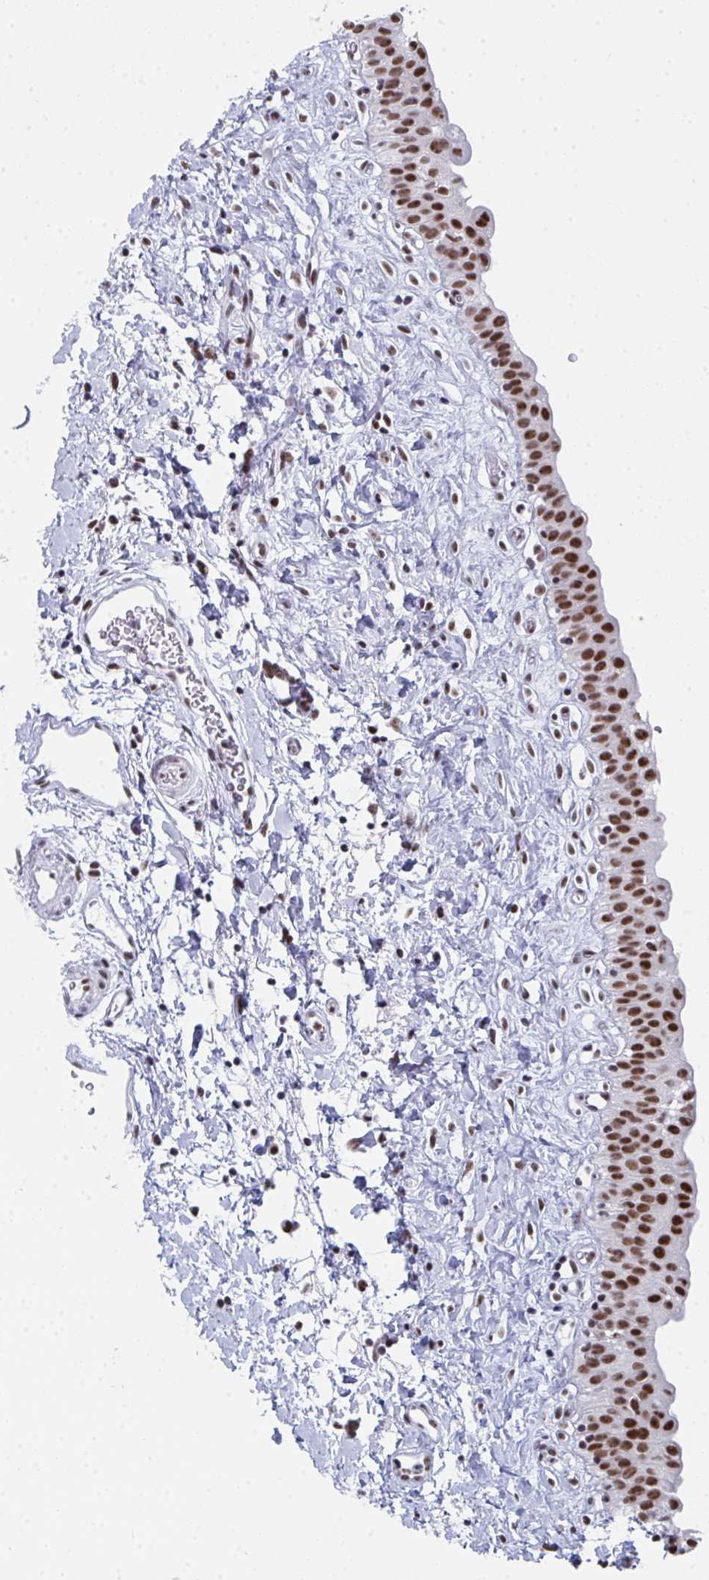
{"staining": {"intensity": "strong", "quantity": ">75%", "location": "nuclear"}, "tissue": "urinary bladder", "cell_type": "Urothelial cells", "image_type": "normal", "snomed": [{"axis": "morphology", "description": "Normal tissue, NOS"}, {"axis": "topography", "description": "Urinary bladder"}], "caption": "Approximately >75% of urothelial cells in normal urinary bladder show strong nuclear protein positivity as visualized by brown immunohistochemical staining.", "gene": "SNRNP70", "patient": {"sex": "male", "age": 51}}